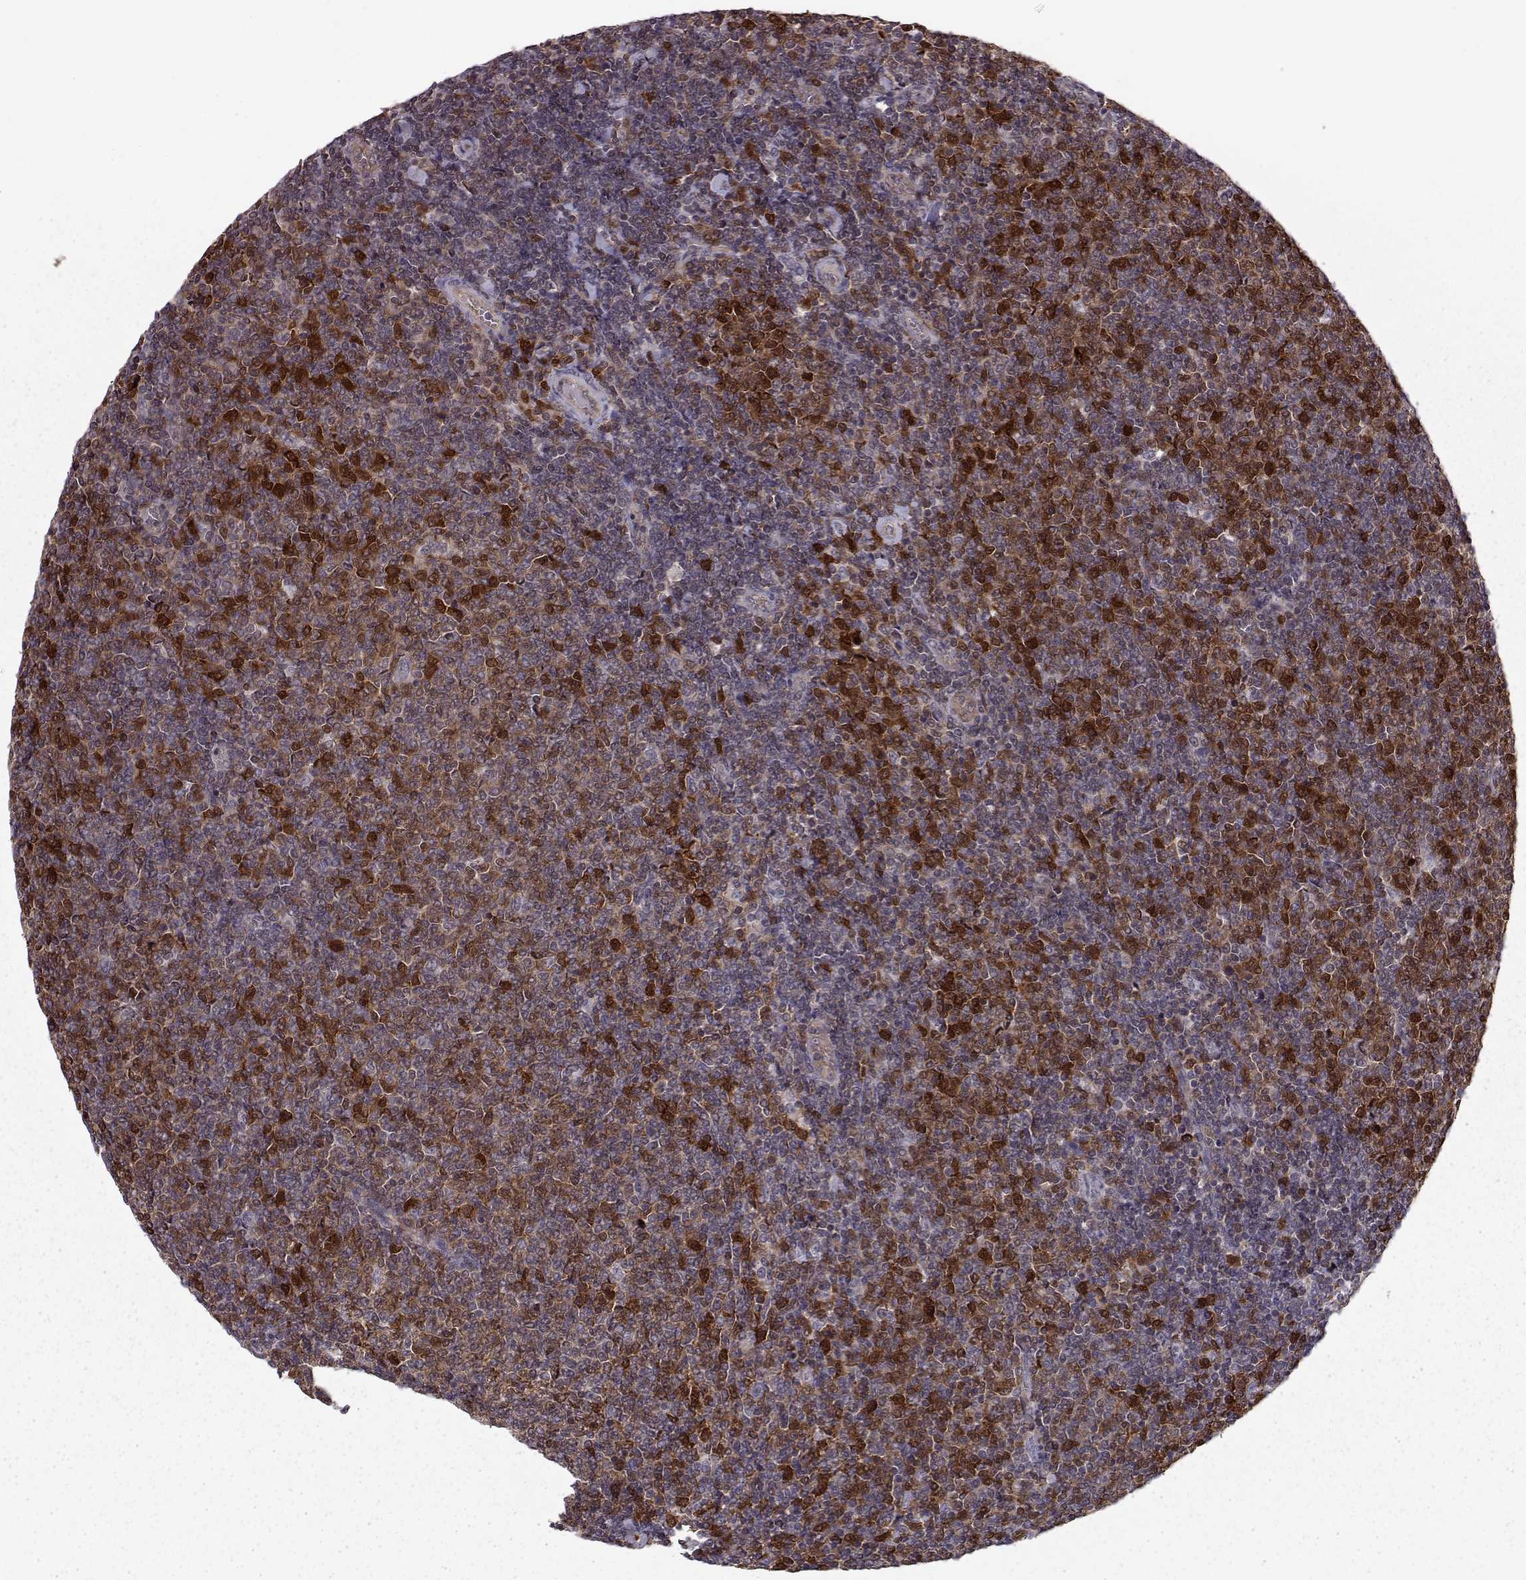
{"staining": {"intensity": "strong", "quantity": "<25%", "location": "cytoplasmic/membranous"}, "tissue": "lymphoma", "cell_type": "Tumor cells", "image_type": "cancer", "snomed": [{"axis": "morphology", "description": "Malignant lymphoma, non-Hodgkin's type, Low grade"}, {"axis": "topography", "description": "Lymph node"}], "caption": "Lymphoma tissue exhibits strong cytoplasmic/membranous positivity in approximately <25% of tumor cells, visualized by immunohistochemistry.", "gene": "RANBP1", "patient": {"sex": "male", "age": 52}}